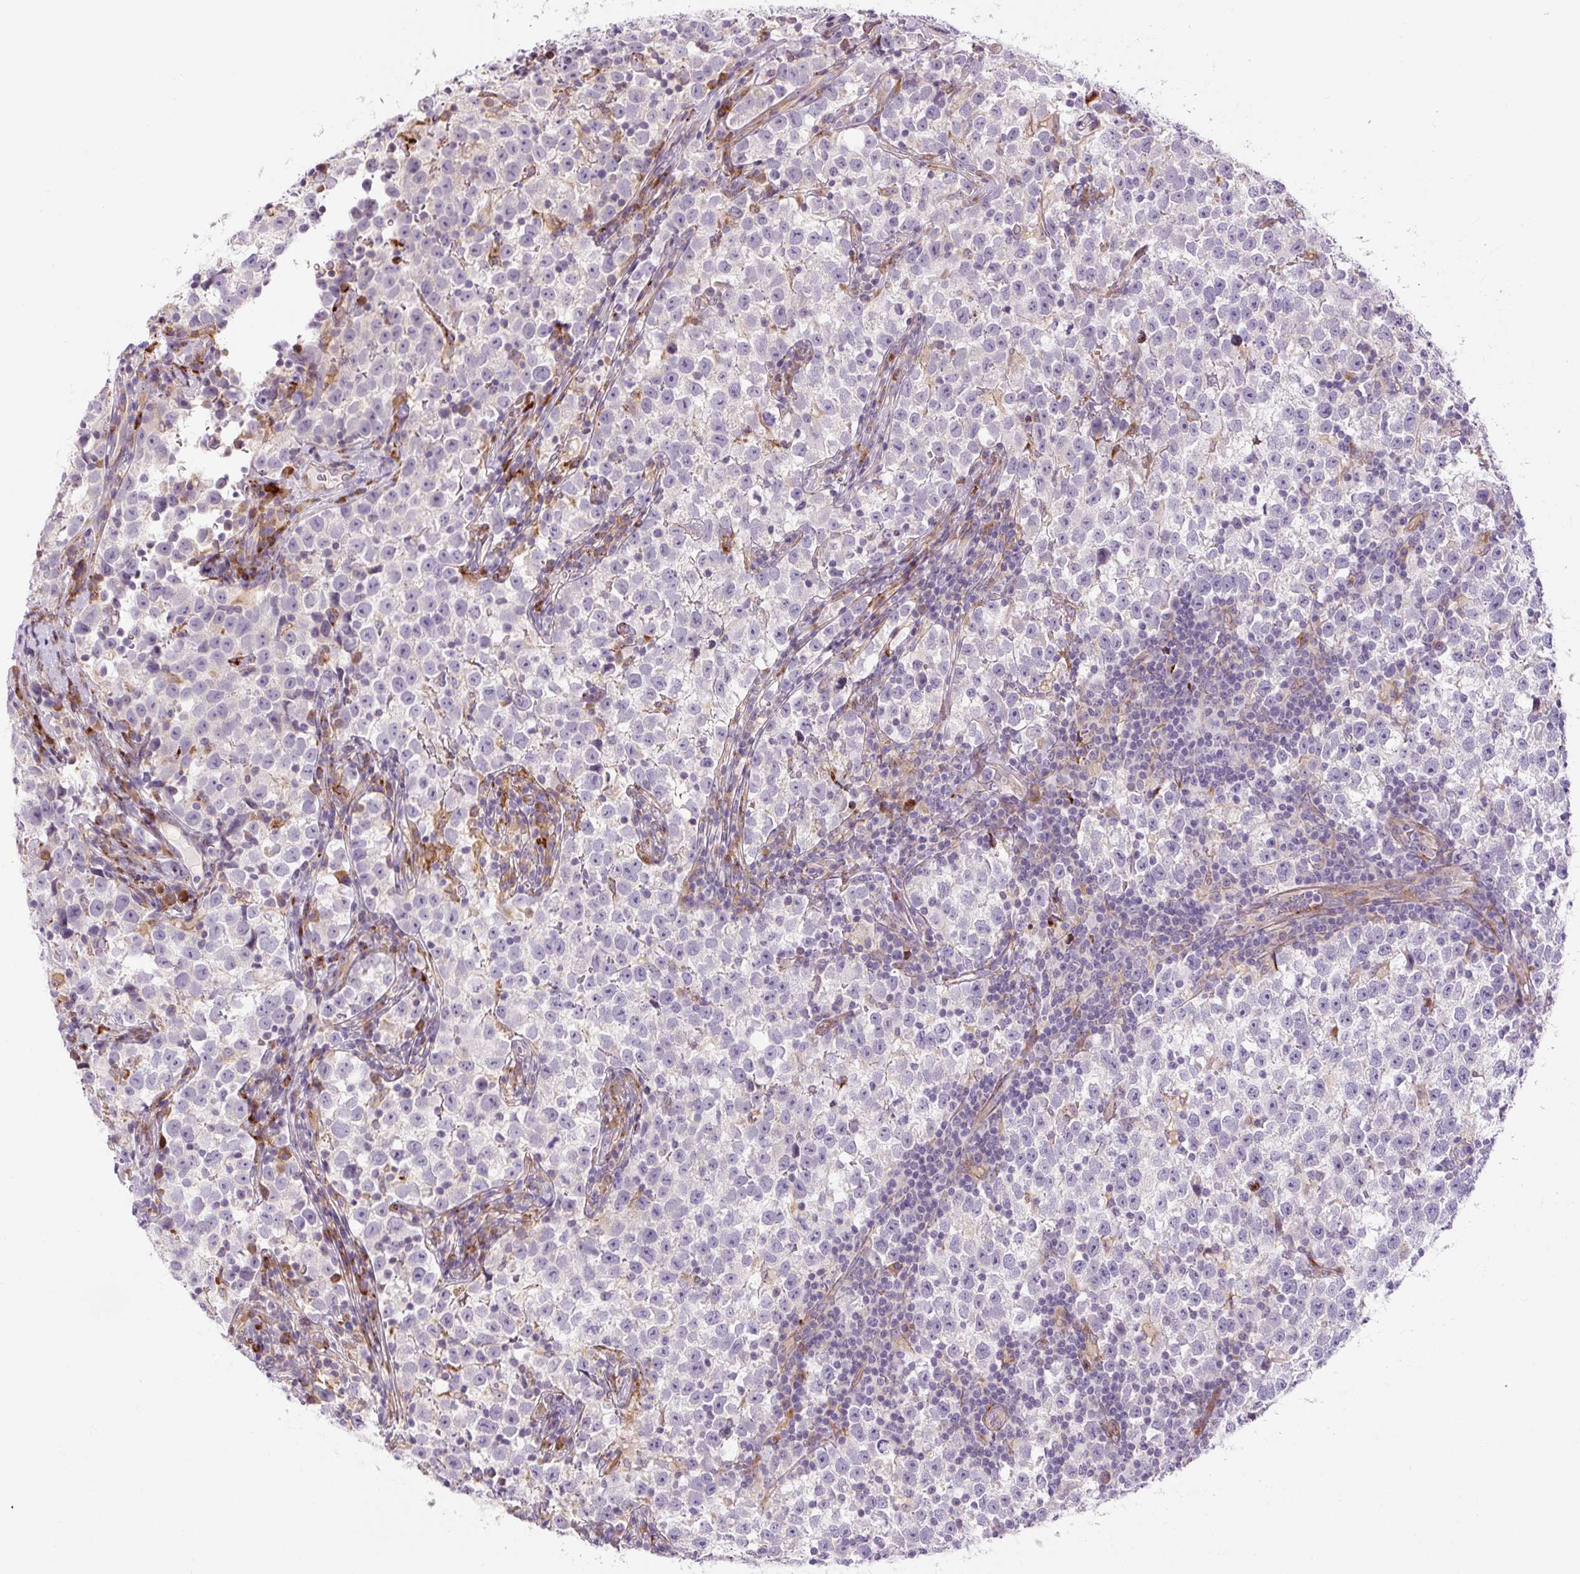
{"staining": {"intensity": "negative", "quantity": "none", "location": "none"}, "tissue": "testis cancer", "cell_type": "Tumor cells", "image_type": "cancer", "snomed": [{"axis": "morphology", "description": "Normal tissue, NOS"}, {"axis": "morphology", "description": "Seminoma, NOS"}, {"axis": "topography", "description": "Testis"}], "caption": "The image displays no staining of tumor cells in testis seminoma.", "gene": "DISP3", "patient": {"sex": "male", "age": 43}}